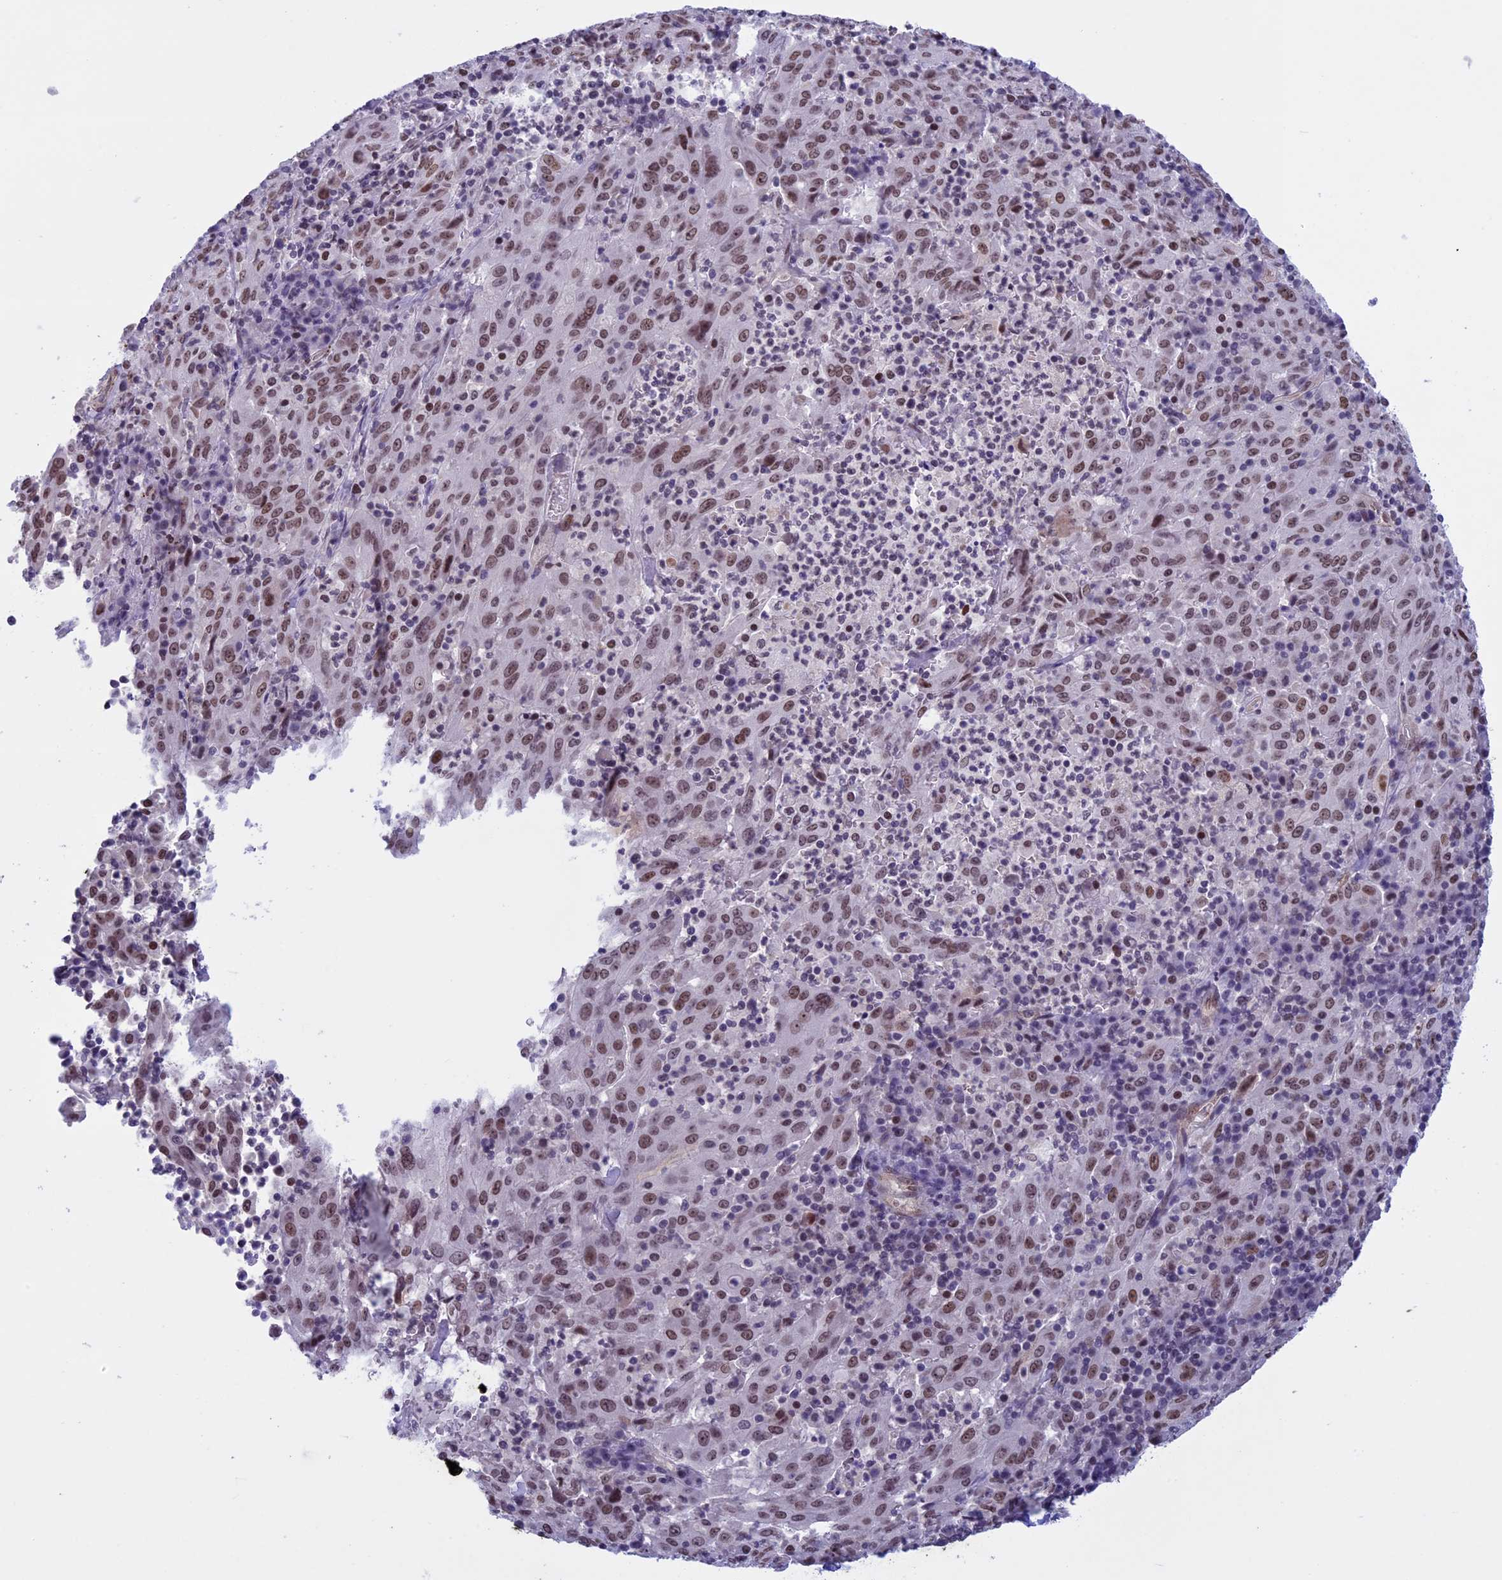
{"staining": {"intensity": "moderate", "quantity": ">75%", "location": "nuclear"}, "tissue": "pancreatic cancer", "cell_type": "Tumor cells", "image_type": "cancer", "snomed": [{"axis": "morphology", "description": "Adenocarcinoma, NOS"}, {"axis": "topography", "description": "Pancreas"}], "caption": "A photomicrograph showing moderate nuclear expression in about >75% of tumor cells in pancreatic cancer (adenocarcinoma), as visualized by brown immunohistochemical staining.", "gene": "NIPBL", "patient": {"sex": "male", "age": 63}}